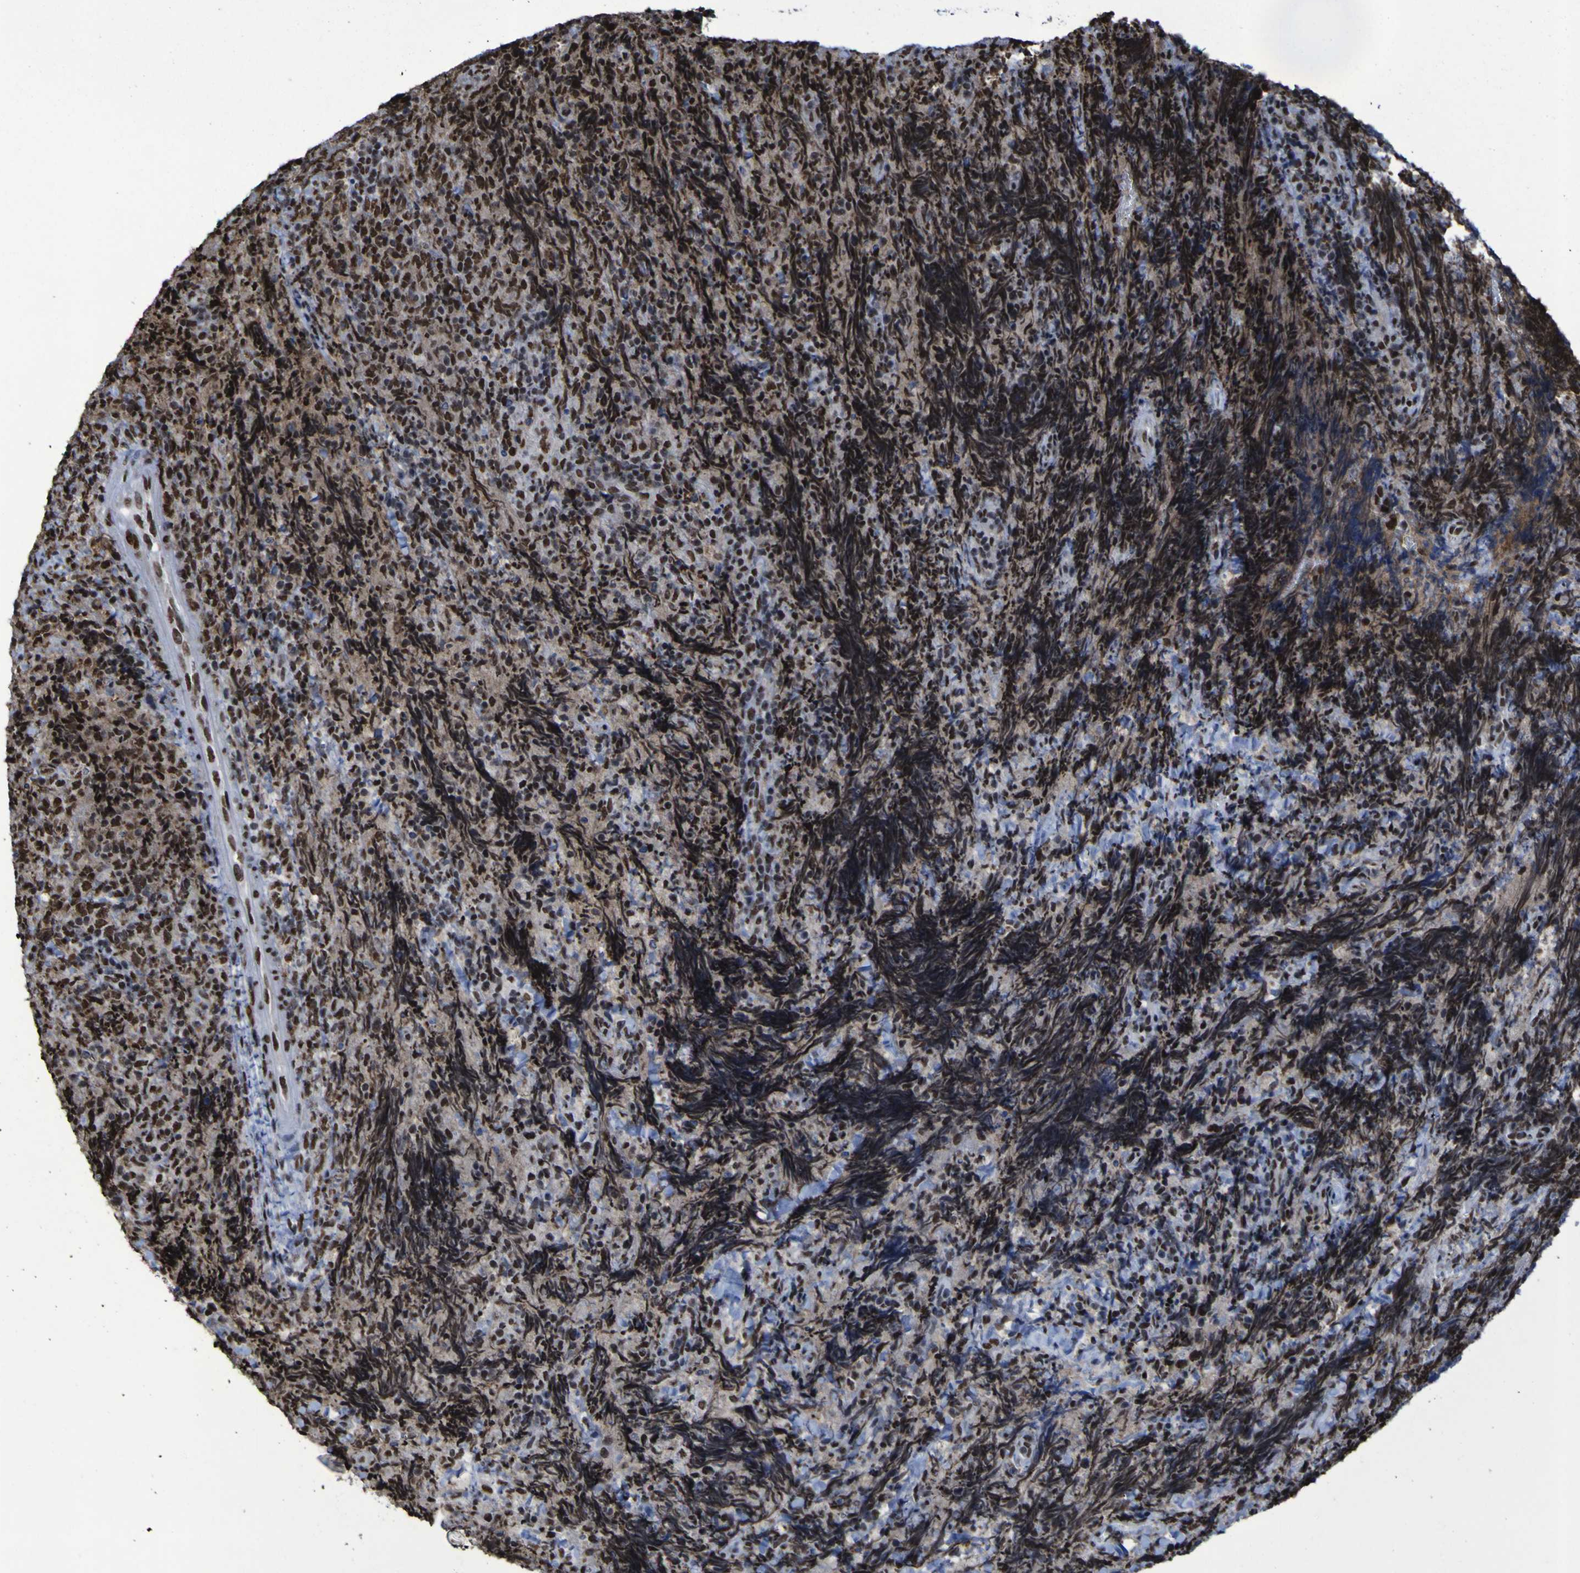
{"staining": {"intensity": "strong", "quantity": ">75%", "location": "cytoplasmic/membranous"}, "tissue": "lymphoma", "cell_type": "Tumor cells", "image_type": "cancer", "snomed": [{"axis": "morphology", "description": "Malignant lymphoma, non-Hodgkin's type, High grade"}, {"axis": "topography", "description": "Tonsil"}], "caption": "DAB (3,3'-diaminobenzidine) immunohistochemical staining of lymphoma displays strong cytoplasmic/membranous protein positivity in approximately >75% of tumor cells.", "gene": "HNRNPR", "patient": {"sex": "female", "age": 36}}